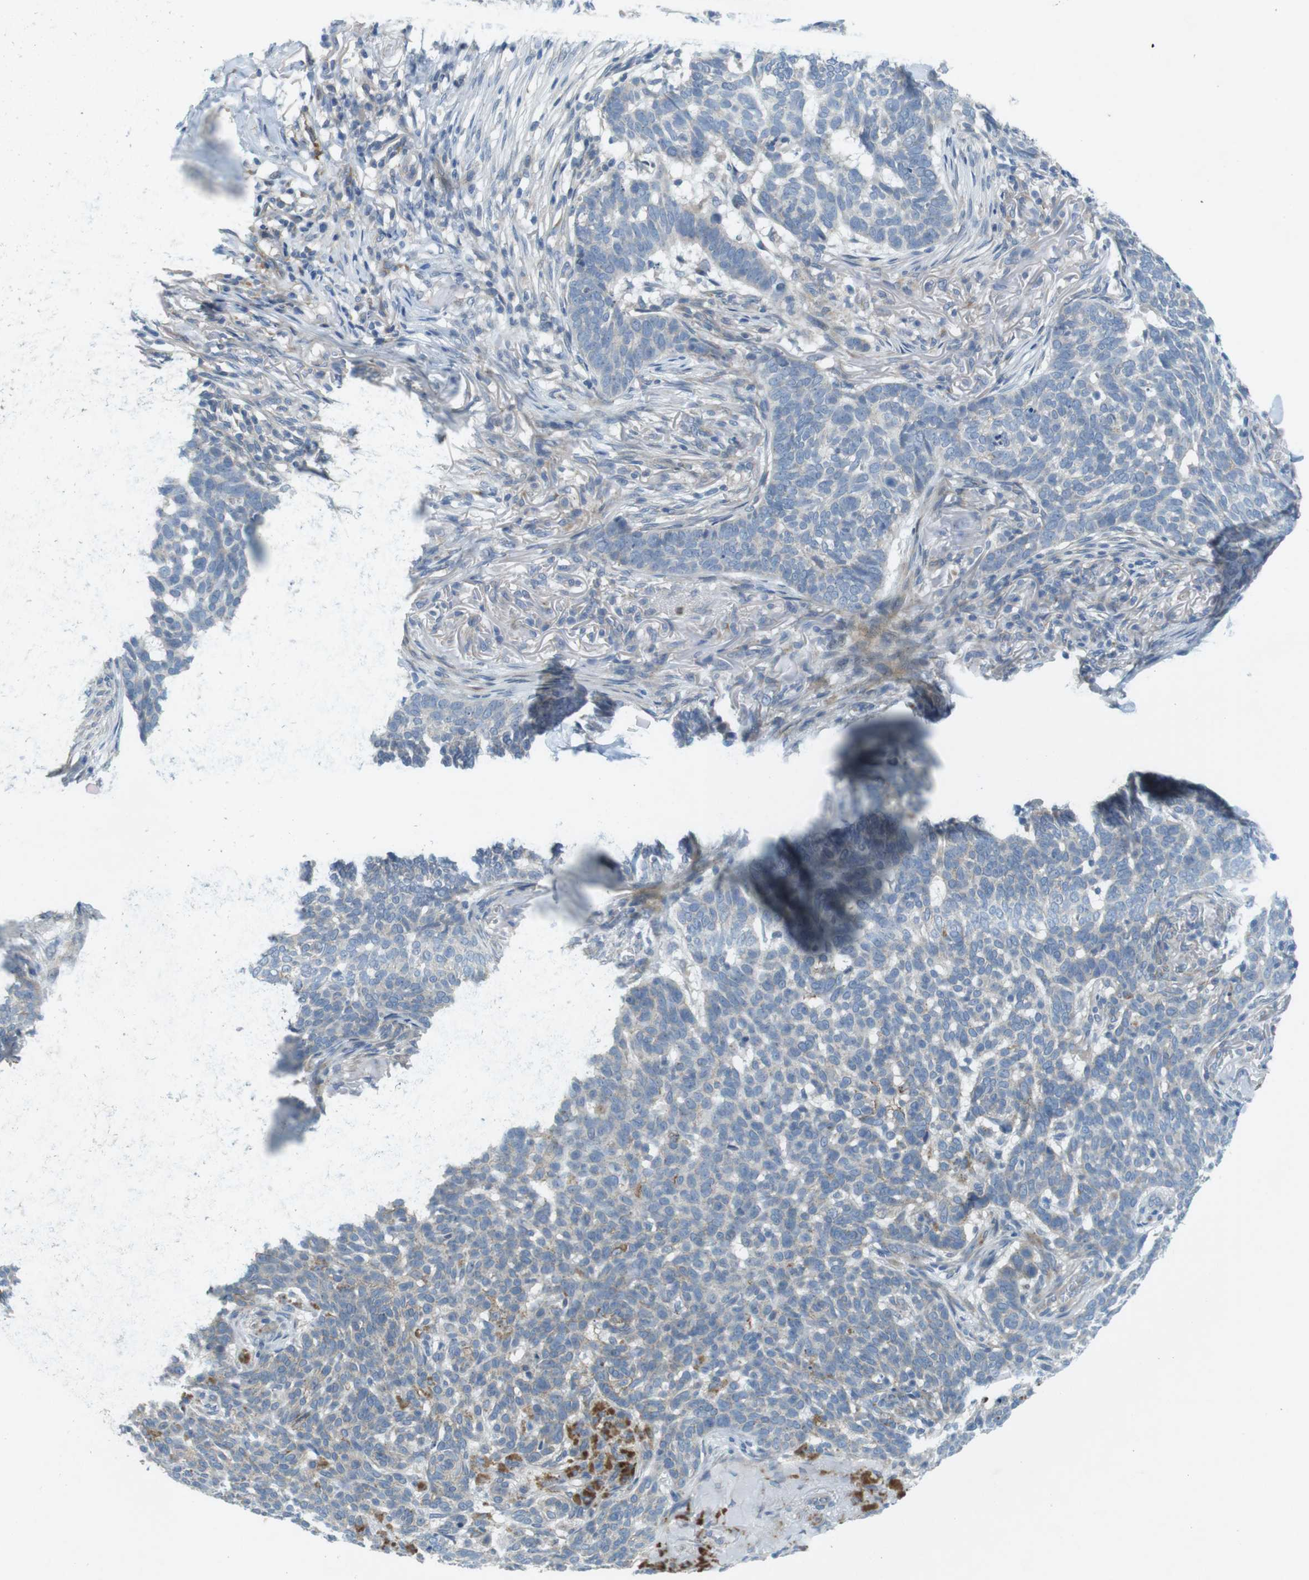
{"staining": {"intensity": "weak", "quantity": "<25%", "location": "cytoplasmic/membranous"}, "tissue": "skin cancer", "cell_type": "Tumor cells", "image_type": "cancer", "snomed": [{"axis": "morphology", "description": "Basal cell carcinoma"}, {"axis": "topography", "description": "Skin"}], "caption": "Human skin cancer stained for a protein using IHC shows no expression in tumor cells.", "gene": "TYW1", "patient": {"sex": "male", "age": 85}}